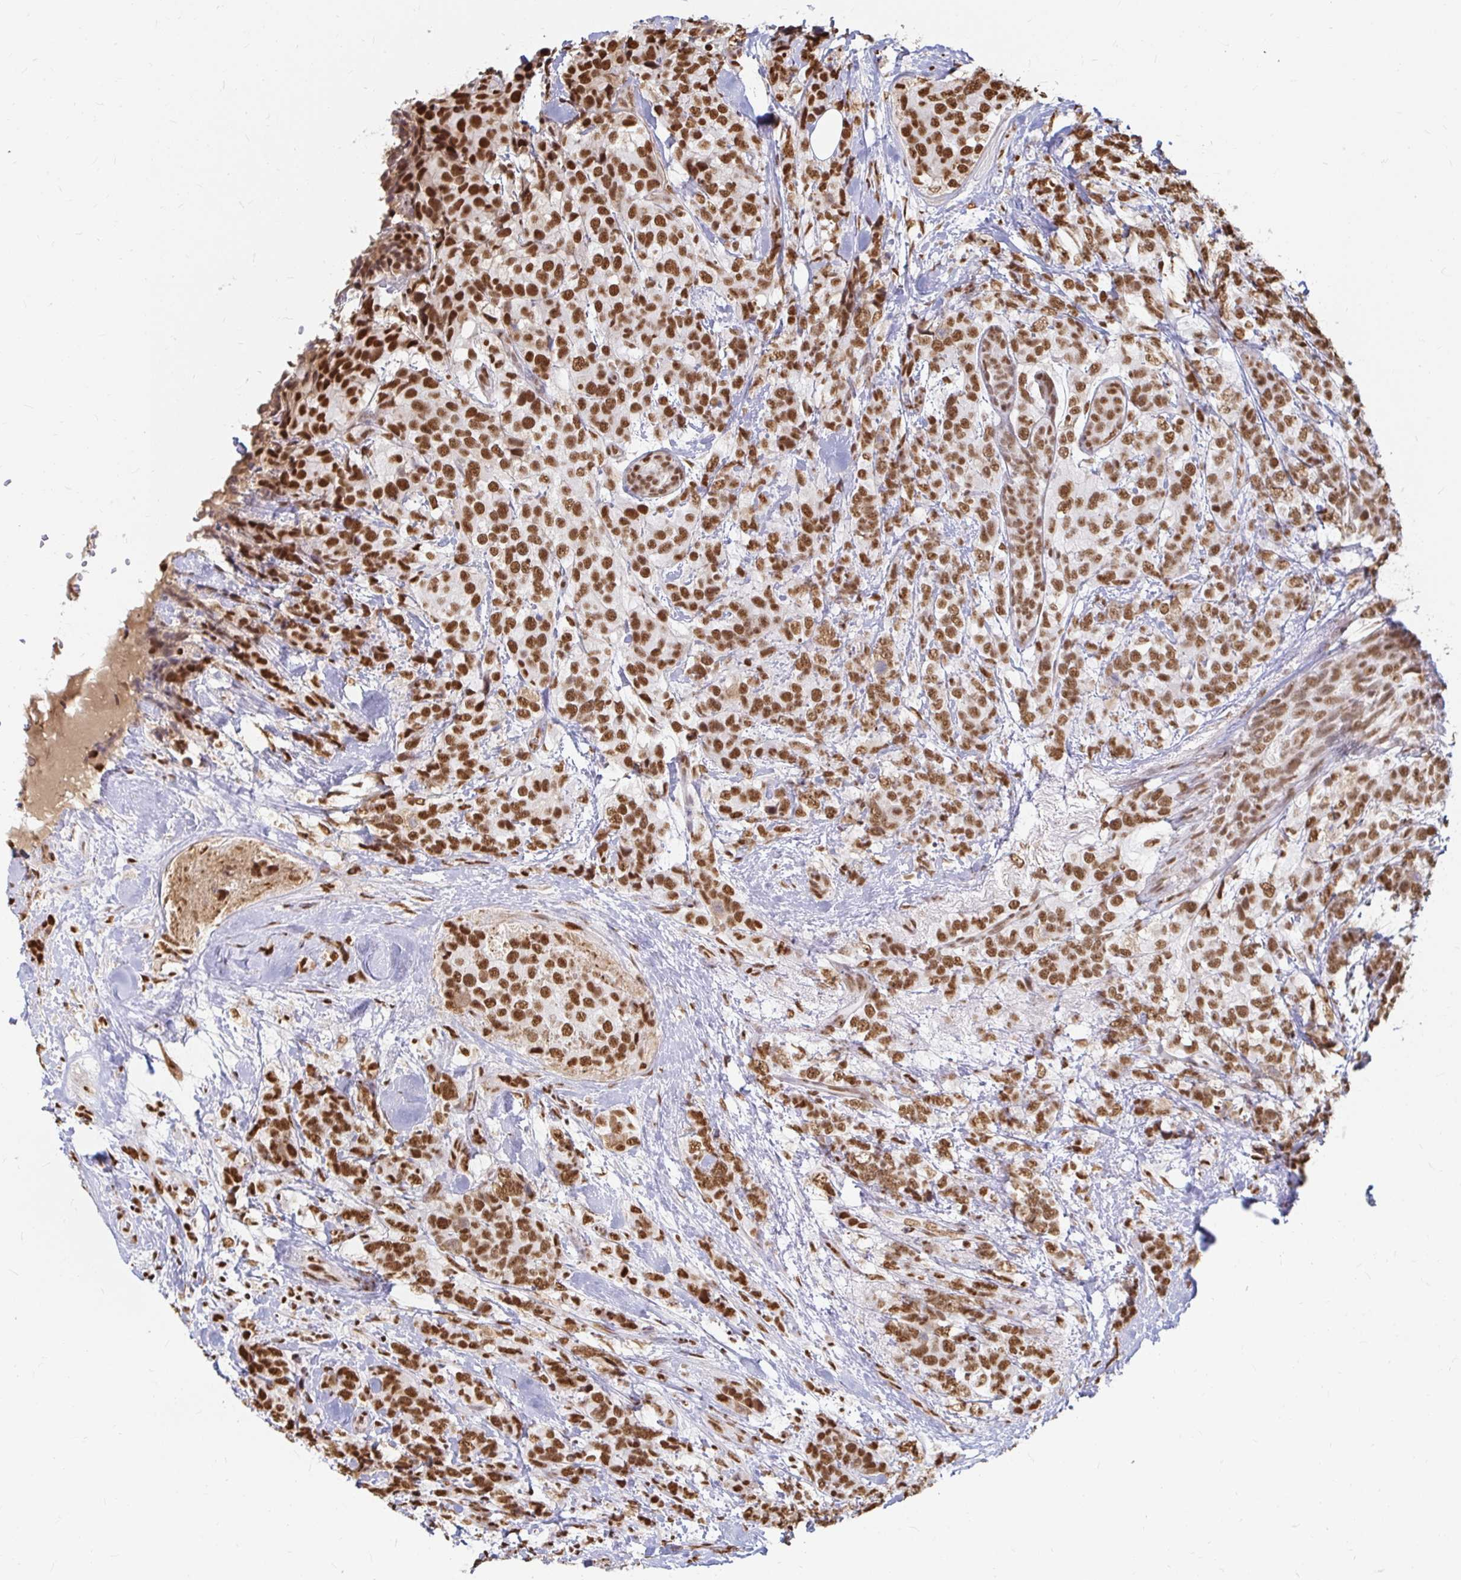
{"staining": {"intensity": "moderate", "quantity": ">75%", "location": "nuclear"}, "tissue": "breast cancer", "cell_type": "Tumor cells", "image_type": "cancer", "snomed": [{"axis": "morphology", "description": "Lobular carcinoma"}, {"axis": "topography", "description": "Breast"}], "caption": "Immunohistochemical staining of breast cancer (lobular carcinoma) demonstrates medium levels of moderate nuclear positivity in about >75% of tumor cells. Using DAB (3,3'-diaminobenzidine) (brown) and hematoxylin (blue) stains, captured at high magnification using brightfield microscopy.", "gene": "HNRNPU", "patient": {"sex": "female", "age": 59}}